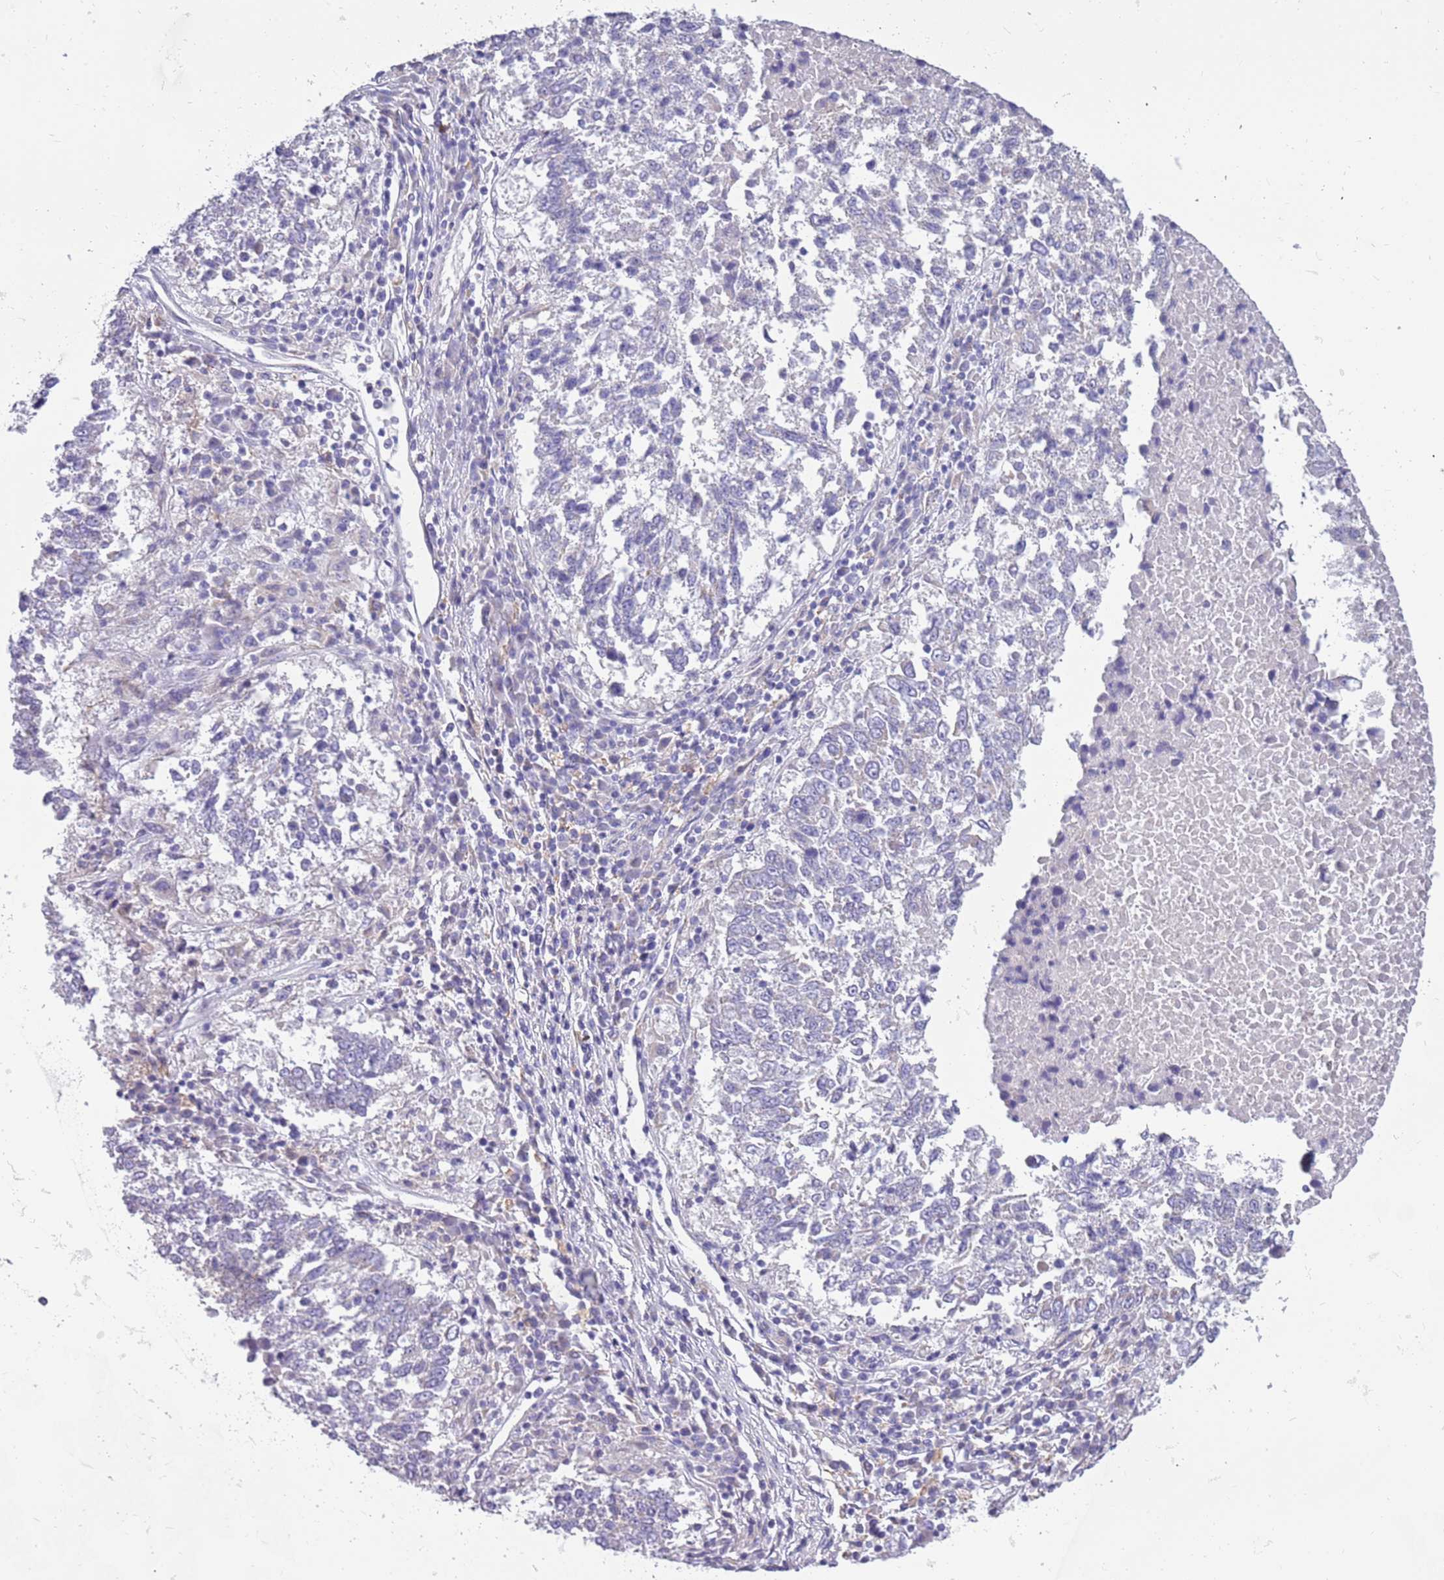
{"staining": {"intensity": "negative", "quantity": "none", "location": "none"}, "tissue": "lung cancer", "cell_type": "Tumor cells", "image_type": "cancer", "snomed": [{"axis": "morphology", "description": "Squamous cell carcinoma, NOS"}, {"axis": "topography", "description": "Lung"}], "caption": "Immunohistochemical staining of human lung cancer (squamous cell carcinoma) exhibits no significant staining in tumor cells.", "gene": "RHCG", "patient": {"sex": "male", "age": 73}}